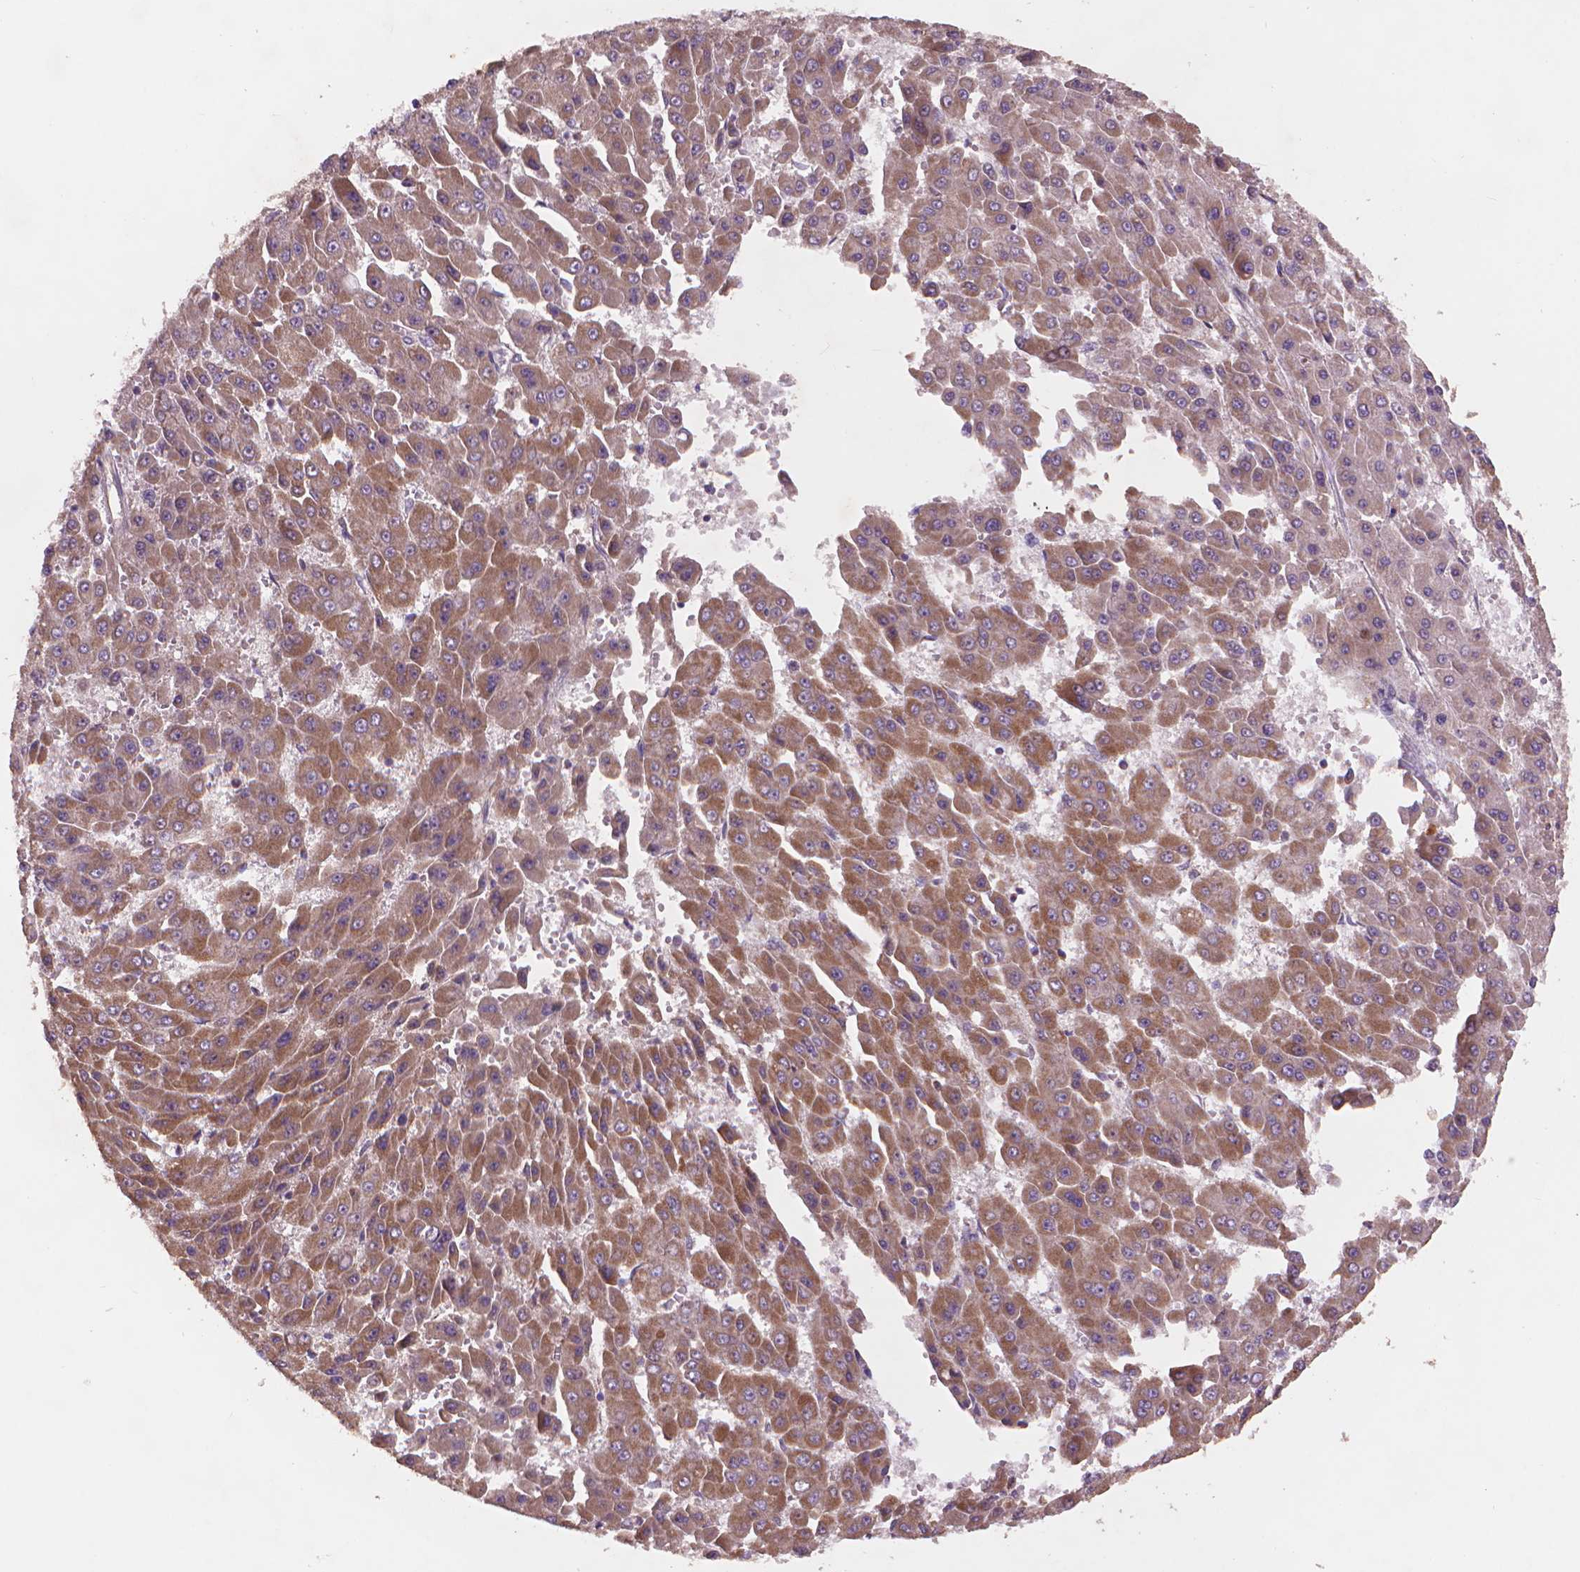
{"staining": {"intensity": "moderate", "quantity": ">75%", "location": "cytoplasmic/membranous"}, "tissue": "liver cancer", "cell_type": "Tumor cells", "image_type": "cancer", "snomed": [{"axis": "morphology", "description": "Carcinoma, Hepatocellular, NOS"}, {"axis": "topography", "description": "Liver"}], "caption": "Protein analysis of liver cancer (hepatocellular carcinoma) tissue shows moderate cytoplasmic/membranous staining in about >75% of tumor cells.", "gene": "NLRX1", "patient": {"sex": "male", "age": 78}}